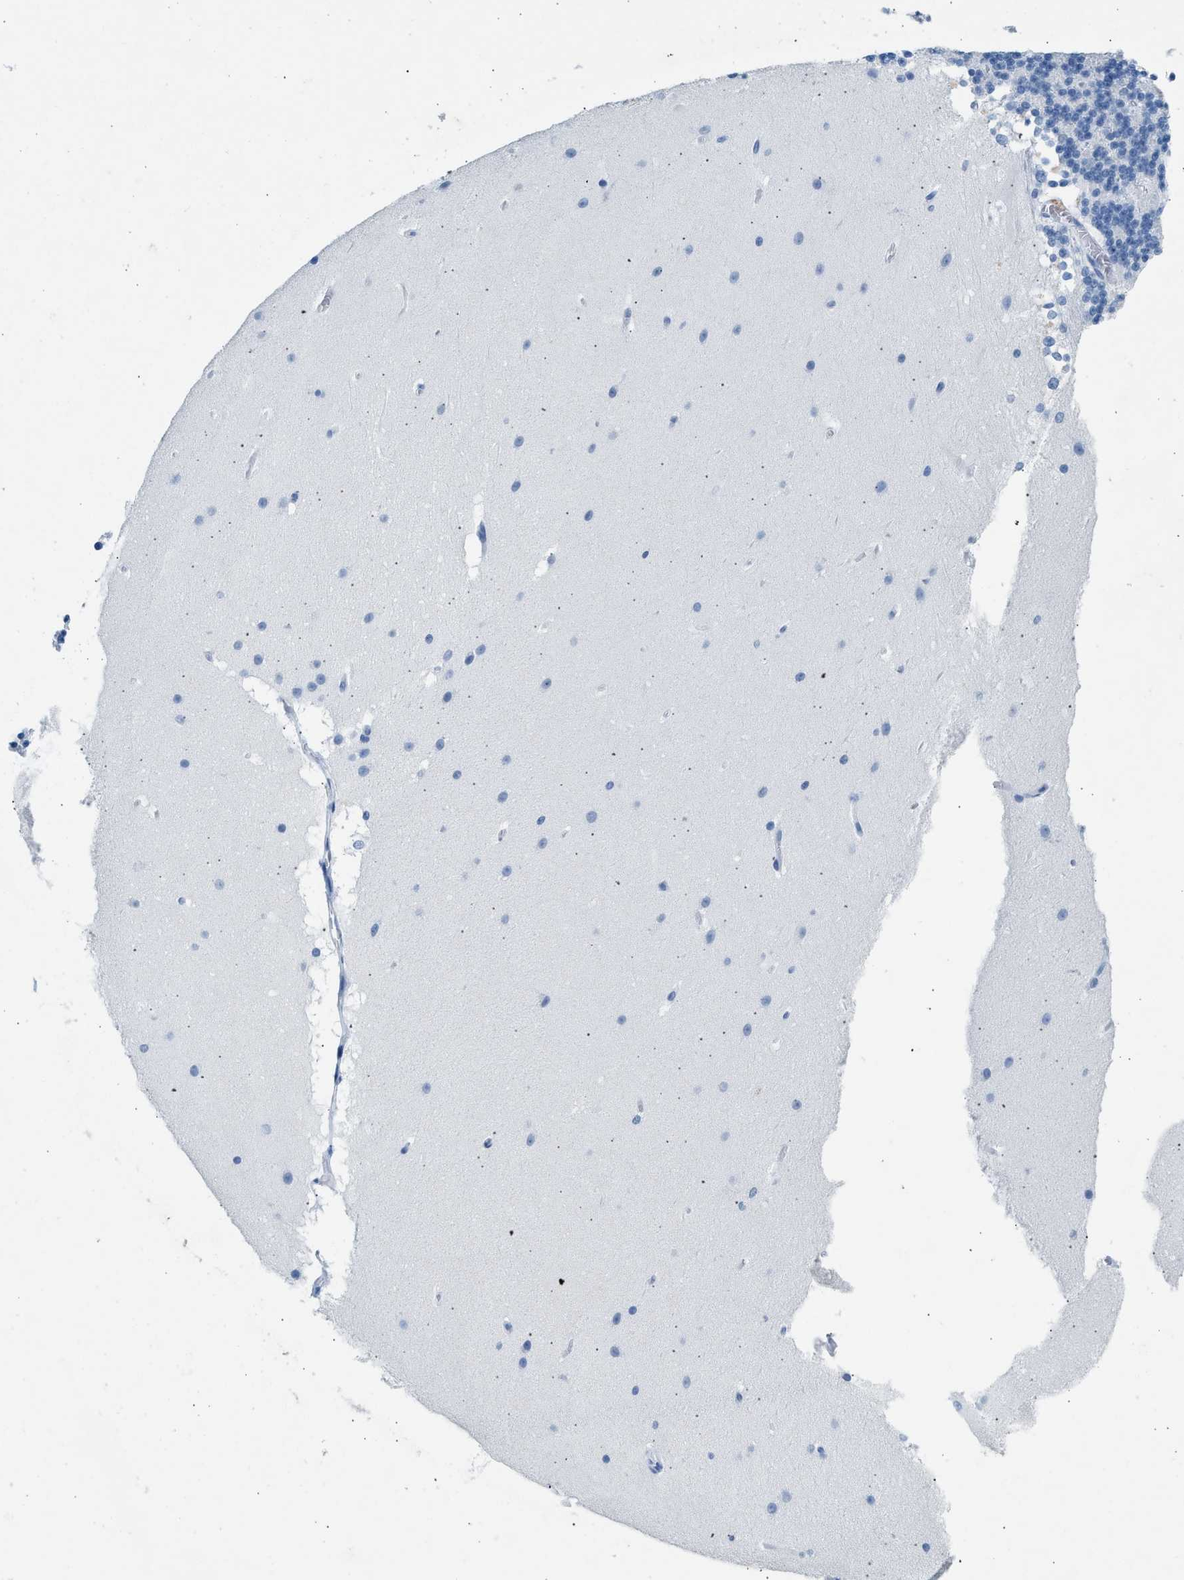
{"staining": {"intensity": "negative", "quantity": "none", "location": "none"}, "tissue": "cerebellum", "cell_type": "Cells in granular layer", "image_type": "normal", "snomed": [{"axis": "morphology", "description": "Normal tissue, NOS"}, {"axis": "topography", "description": "Cerebellum"}], "caption": "Immunohistochemical staining of benign human cerebellum demonstrates no significant positivity in cells in granular layer.", "gene": "HHATL", "patient": {"sex": "female", "age": 19}}